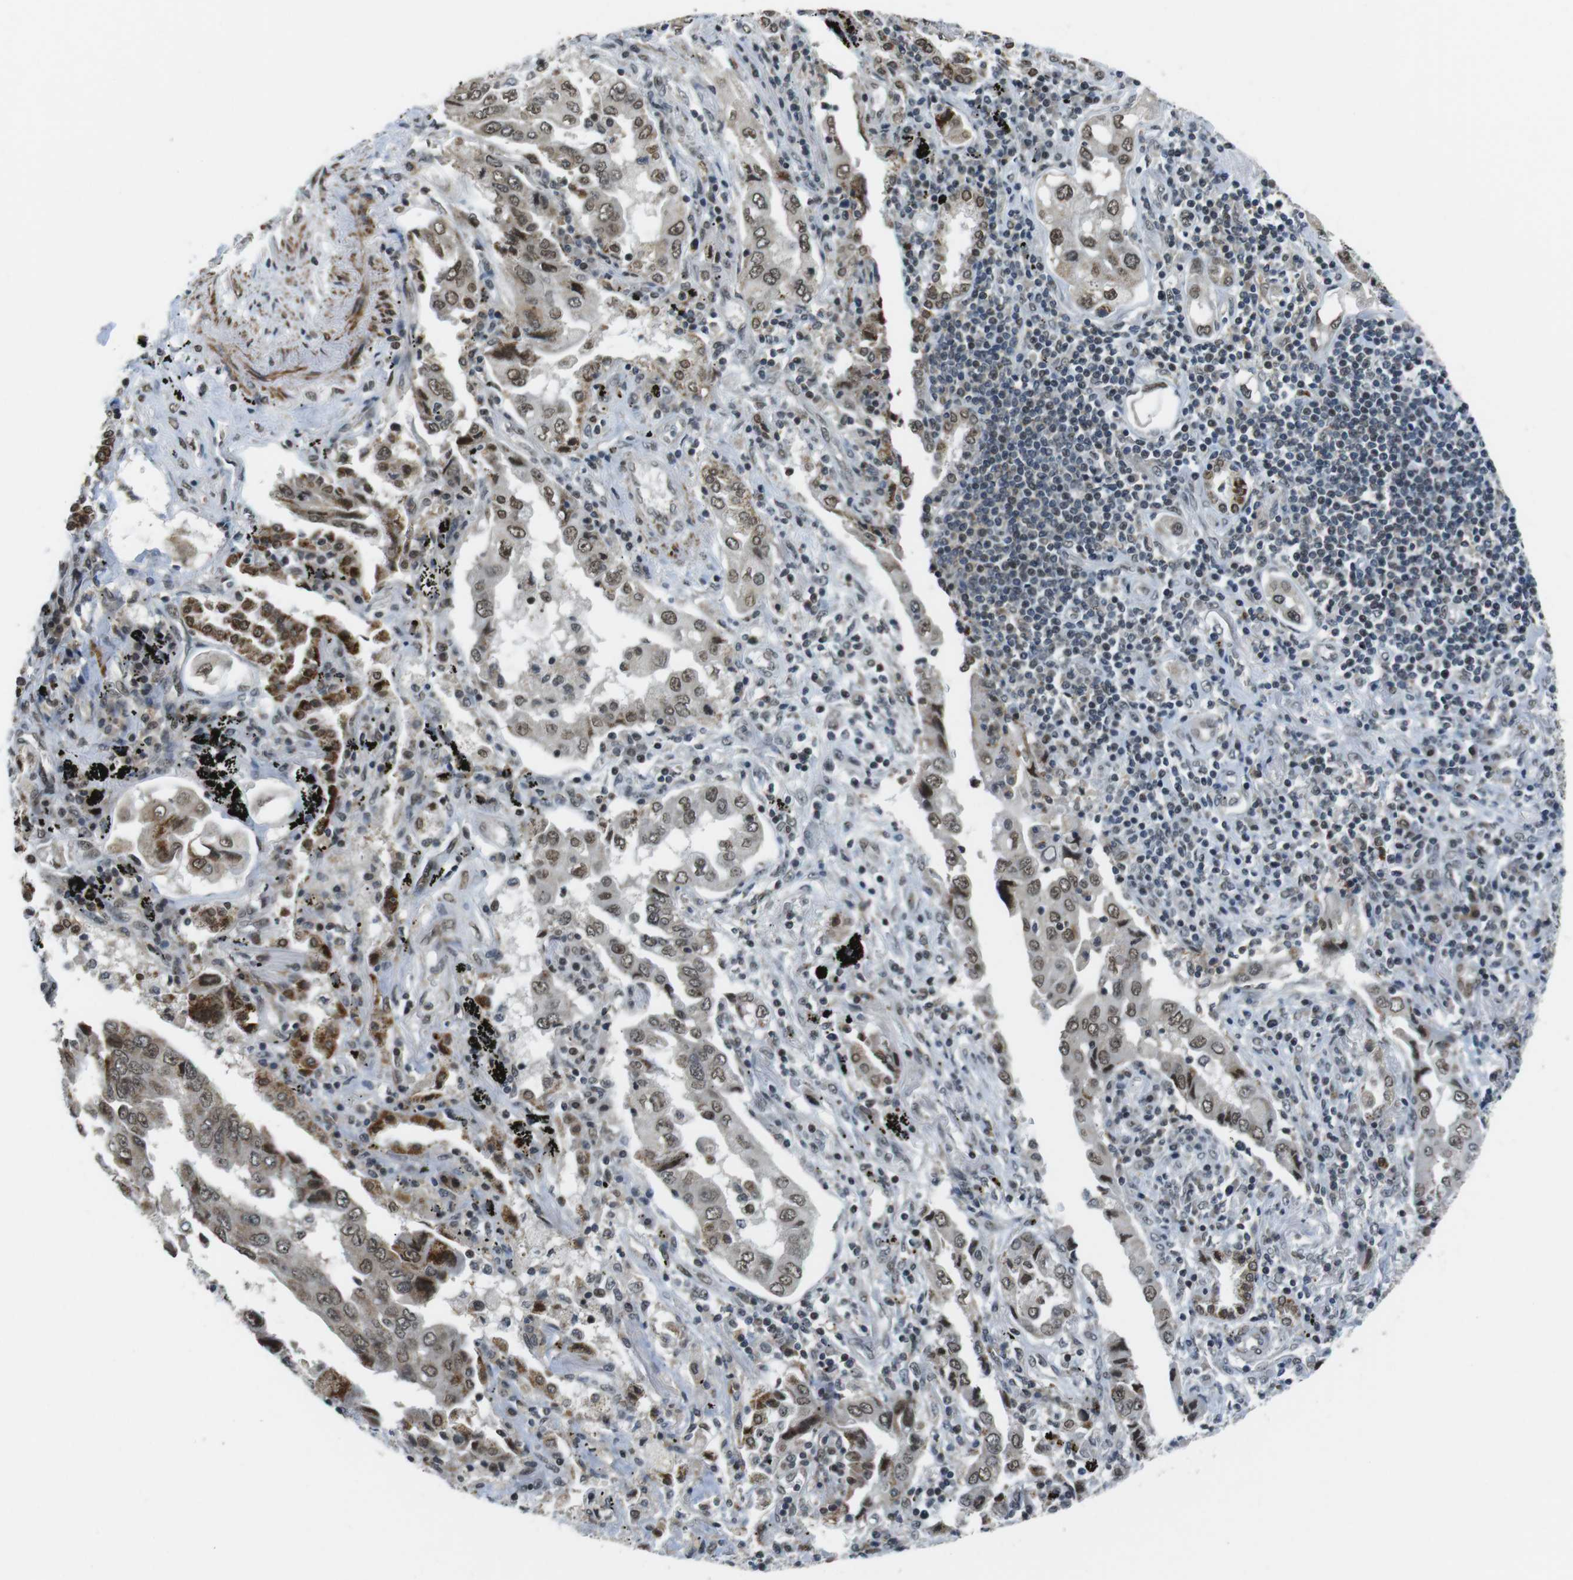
{"staining": {"intensity": "moderate", "quantity": ">75%", "location": "cytoplasmic/membranous,nuclear"}, "tissue": "lung cancer", "cell_type": "Tumor cells", "image_type": "cancer", "snomed": [{"axis": "morphology", "description": "Adenocarcinoma, NOS"}, {"axis": "topography", "description": "Lung"}], "caption": "An image of lung cancer stained for a protein displays moderate cytoplasmic/membranous and nuclear brown staining in tumor cells.", "gene": "USP7", "patient": {"sex": "female", "age": 65}}